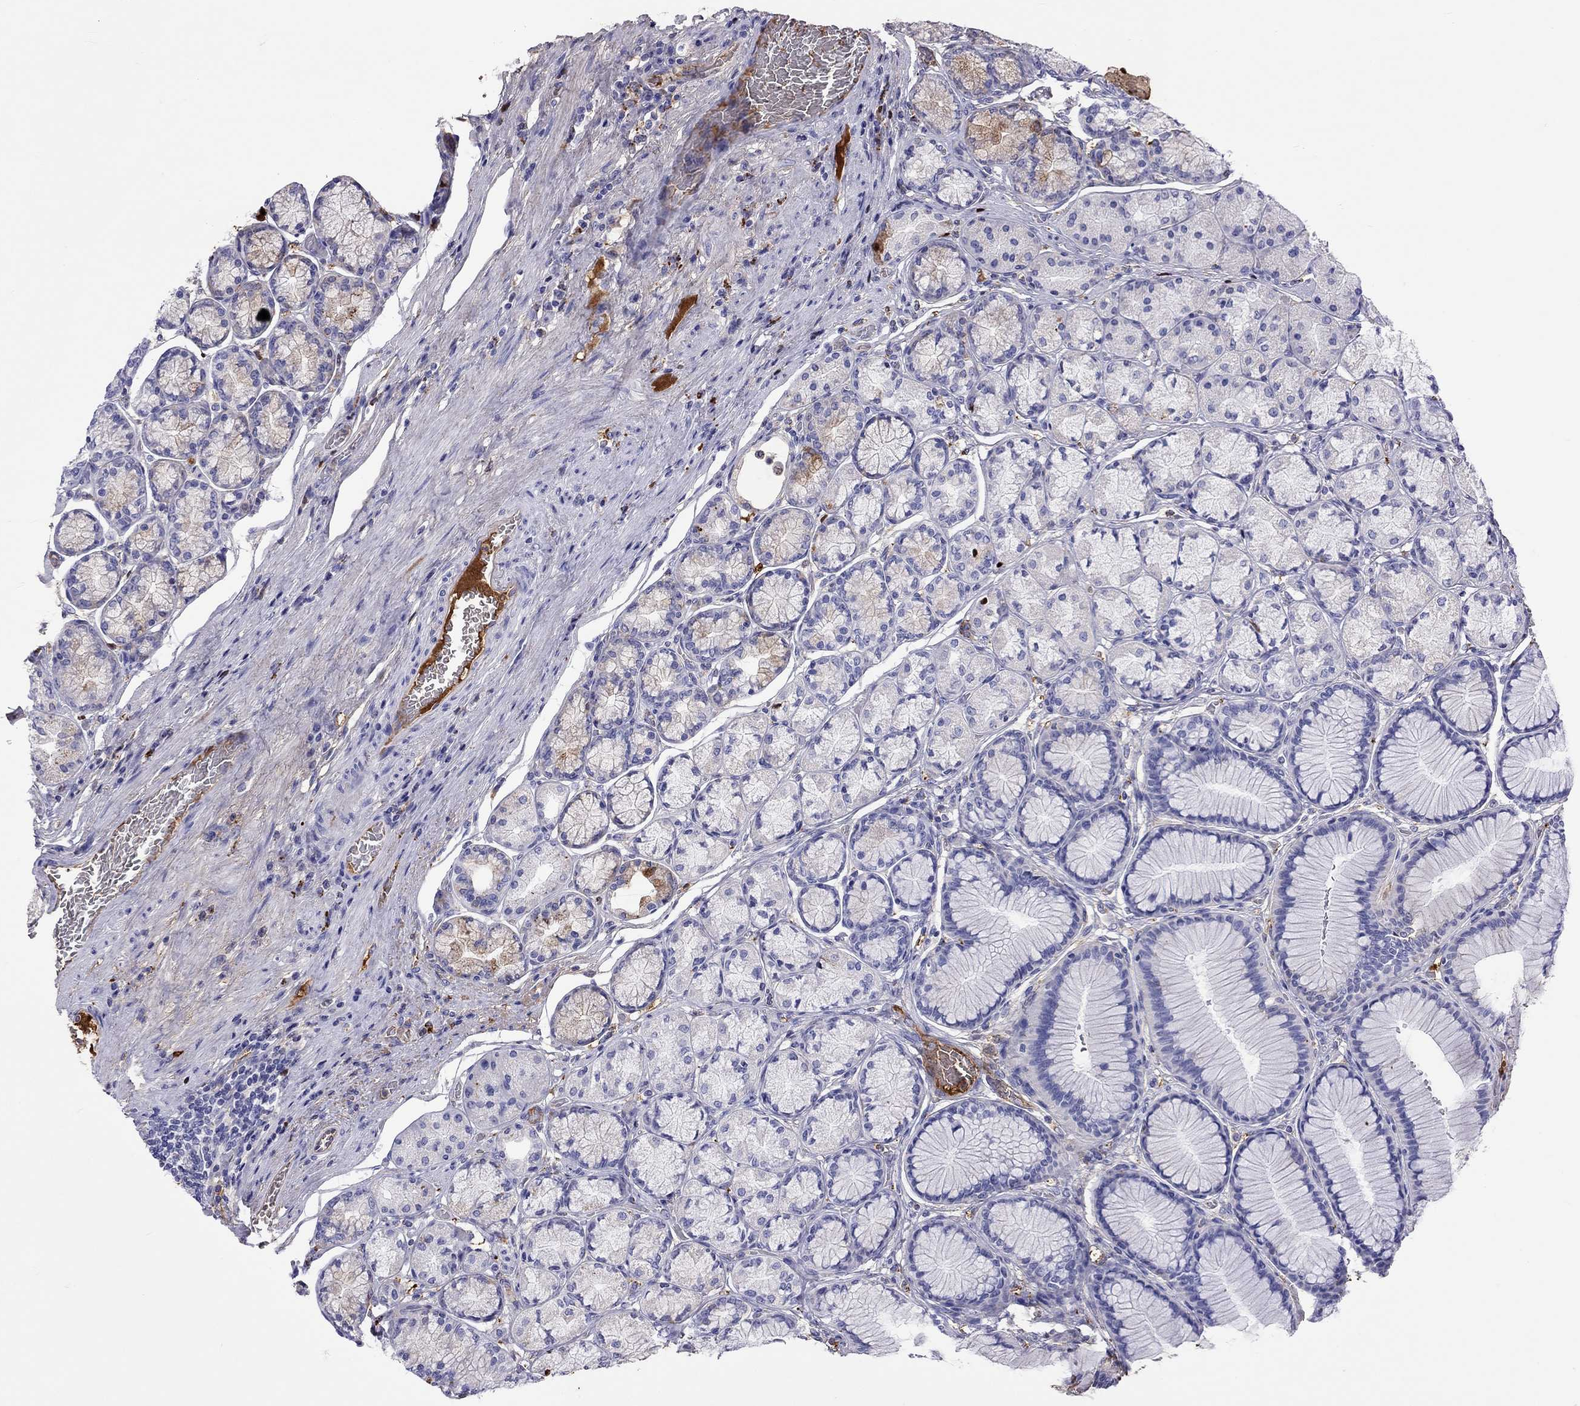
{"staining": {"intensity": "weak", "quantity": "<25%", "location": "cytoplasmic/membranous"}, "tissue": "stomach", "cell_type": "Glandular cells", "image_type": "normal", "snomed": [{"axis": "morphology", "description": "Normal tissue, NOS"}, {"axis": "morphology", "description": "Adenocarcinoma, NOS"}, {"axis": "morphology", "description": "Adenocarcinoma, High grade"}, {"axis": "topography", "description": "Stomach, upper"}, {"axis": "topography", "description": "Stomach"}], "caption": "Immunohistochemical staining of unremarkable stomach demonstrates no significant positivity in glandular cells.", "gene": "SERPINA3", "patient": {"sex": "female", "age": 65}}